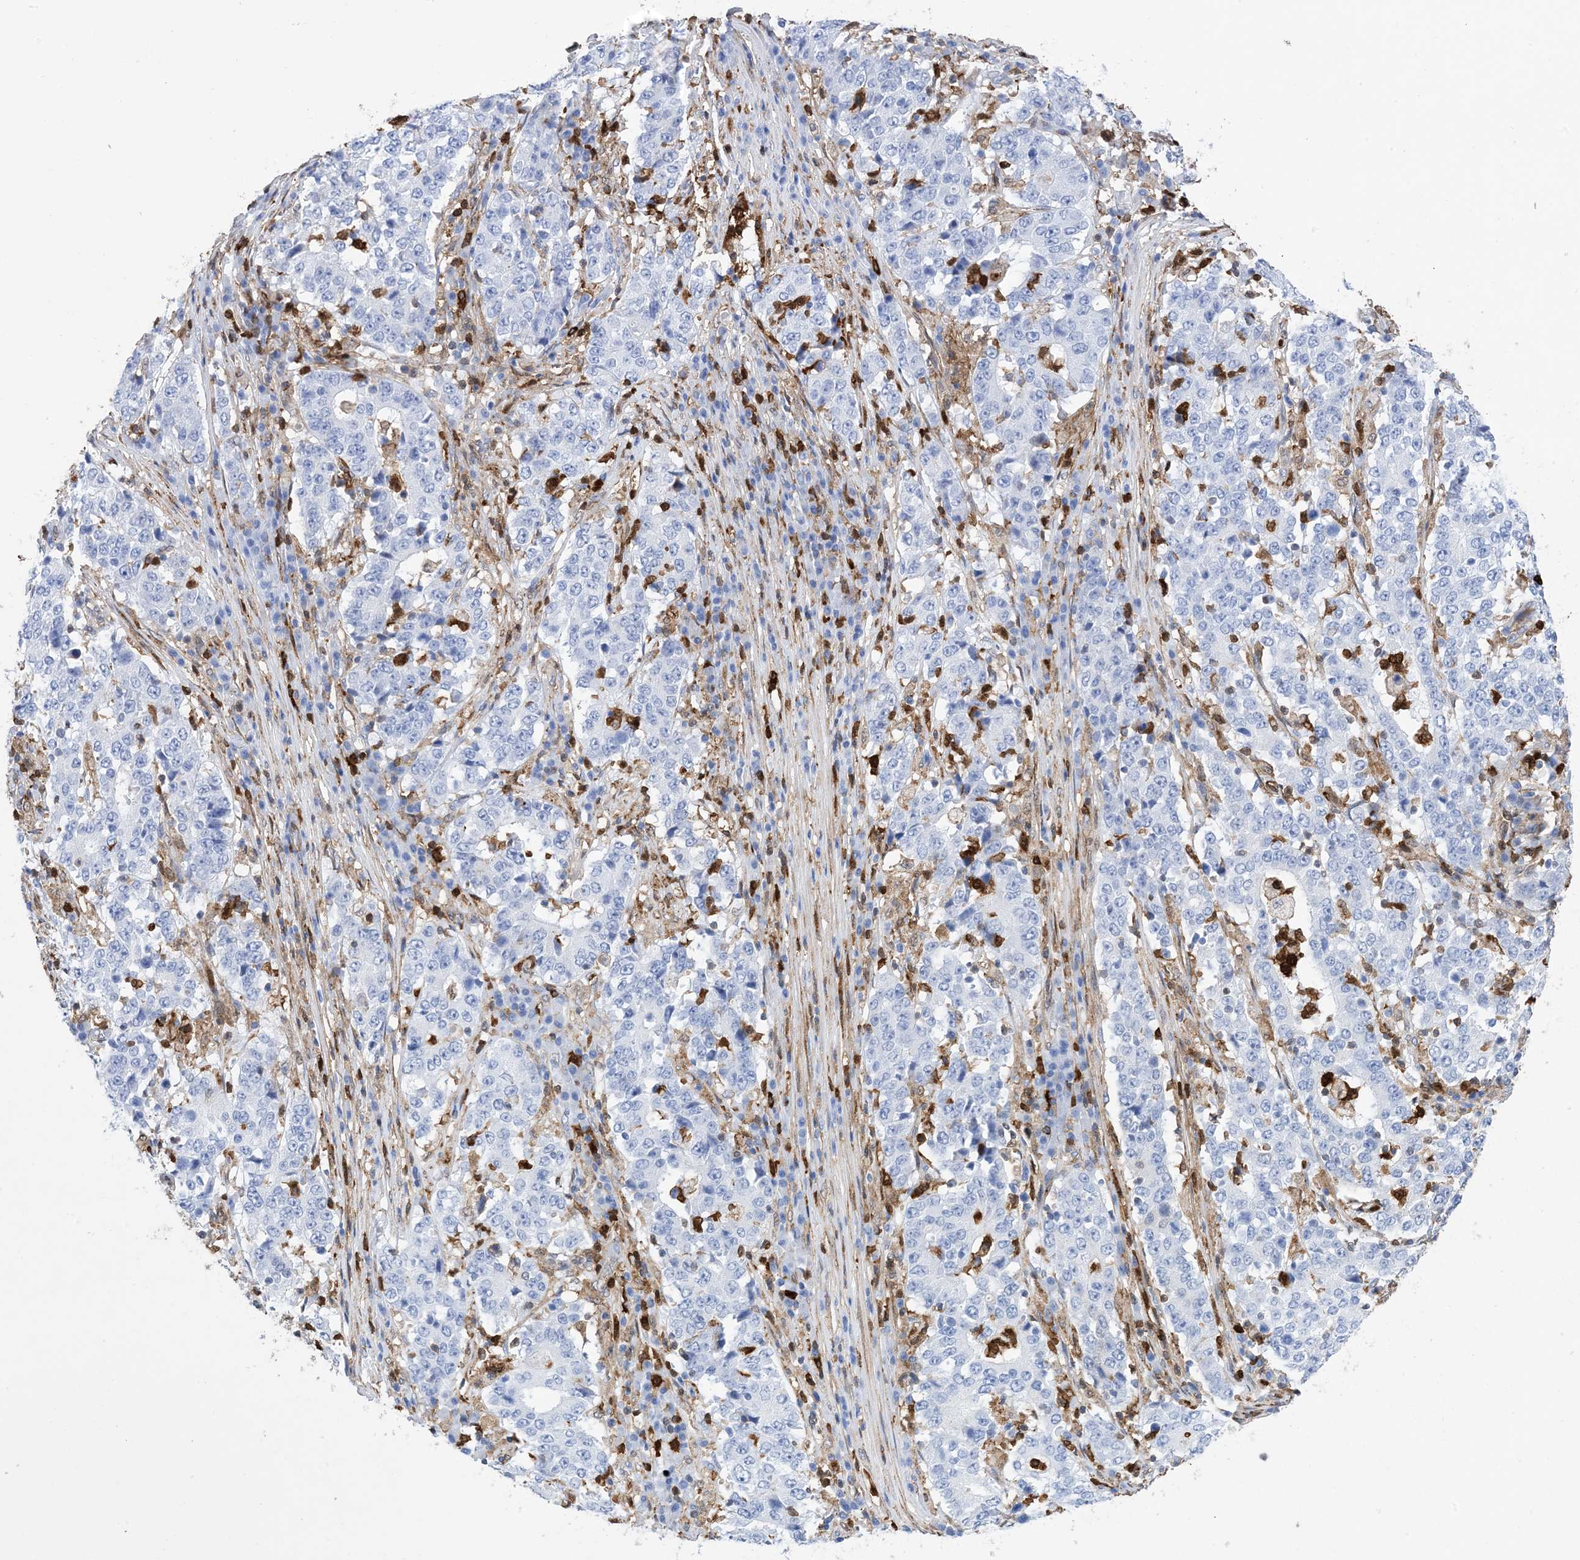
{"staining": {"intensity": "negative", "quantity": "none", "location": "none"}, "tissue": "stomach cancer", "cell_type": "Tumor cells", "image_type": "cancer", "snomed": [{"axis": "morphology", "description": "Adenocarcinoma, NOS"}, {"axis": "topography", "description": "Stomach"}], "caption": "Tumor cells are negative for brown protein staining in stomach cancer (adenocarcinoma). The staining is performed using DAB (3,3'-diaminobenzidine) brown chromogen with nuclei counter-stained in using hematoxylin.", "gene": "ANXA1", "patient": {"sex": "male", "age": 59}}